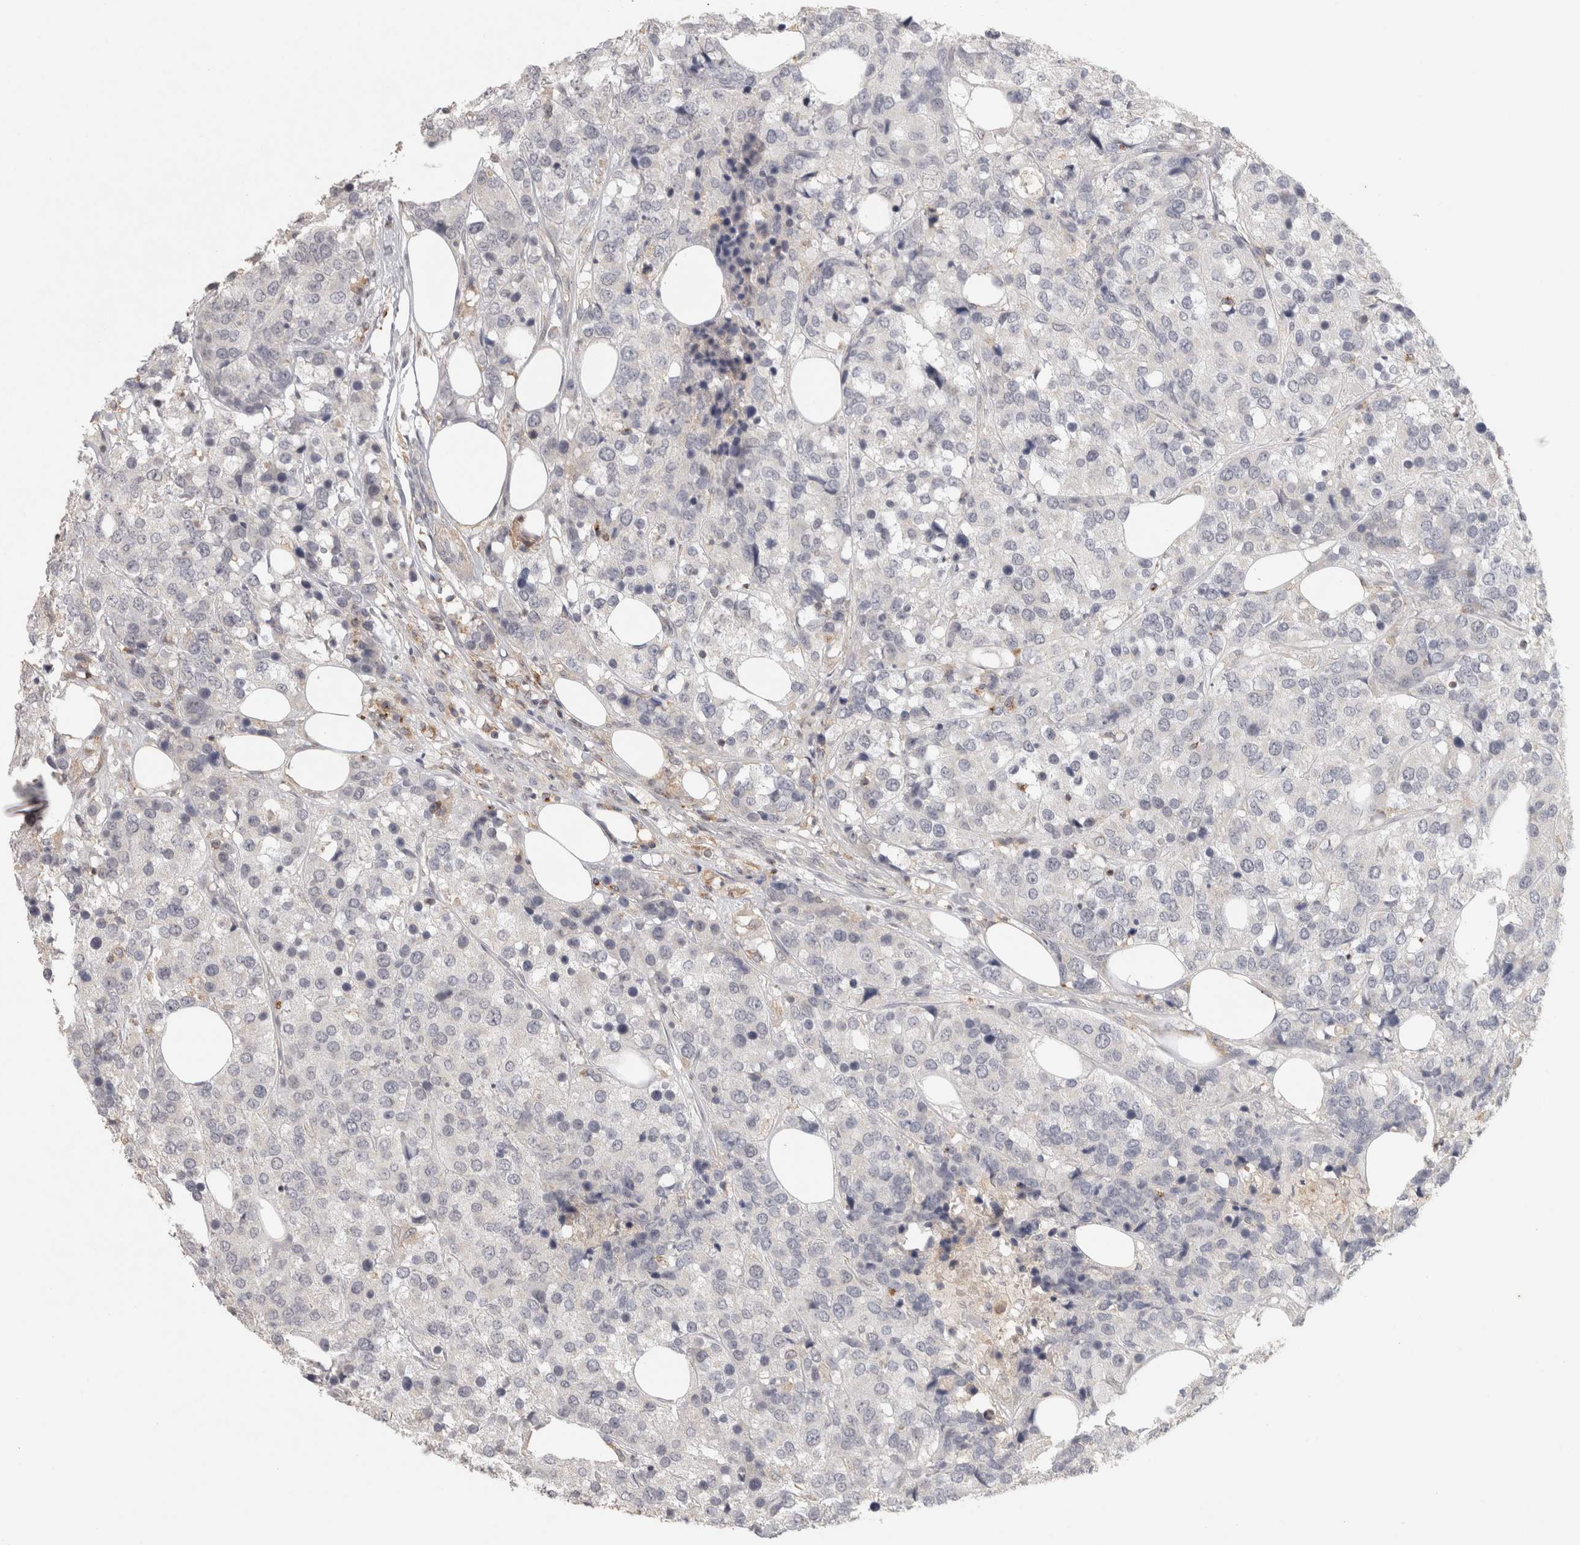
{"staining": {"intensity": "negative", "quantity": "none", "location": "none"}, "tissue": "breast cancer", "cell_type": "Tumor cells", "image_type": "cancer", "snomed": [{"axis": "morphology", "description": "Lobular carcinoma"}, {"axis": "topography", "description": "Breast"}], "caption": "IHC image of neoplastic tissue: human lobular carcinoma (breast) stained with DAB (3,3'-diaminobenzidine) exhibits no significant protein positivity in tumor cells.", "gene": "HAVCR2", "patient": {"sex": "female", "age": 59}}